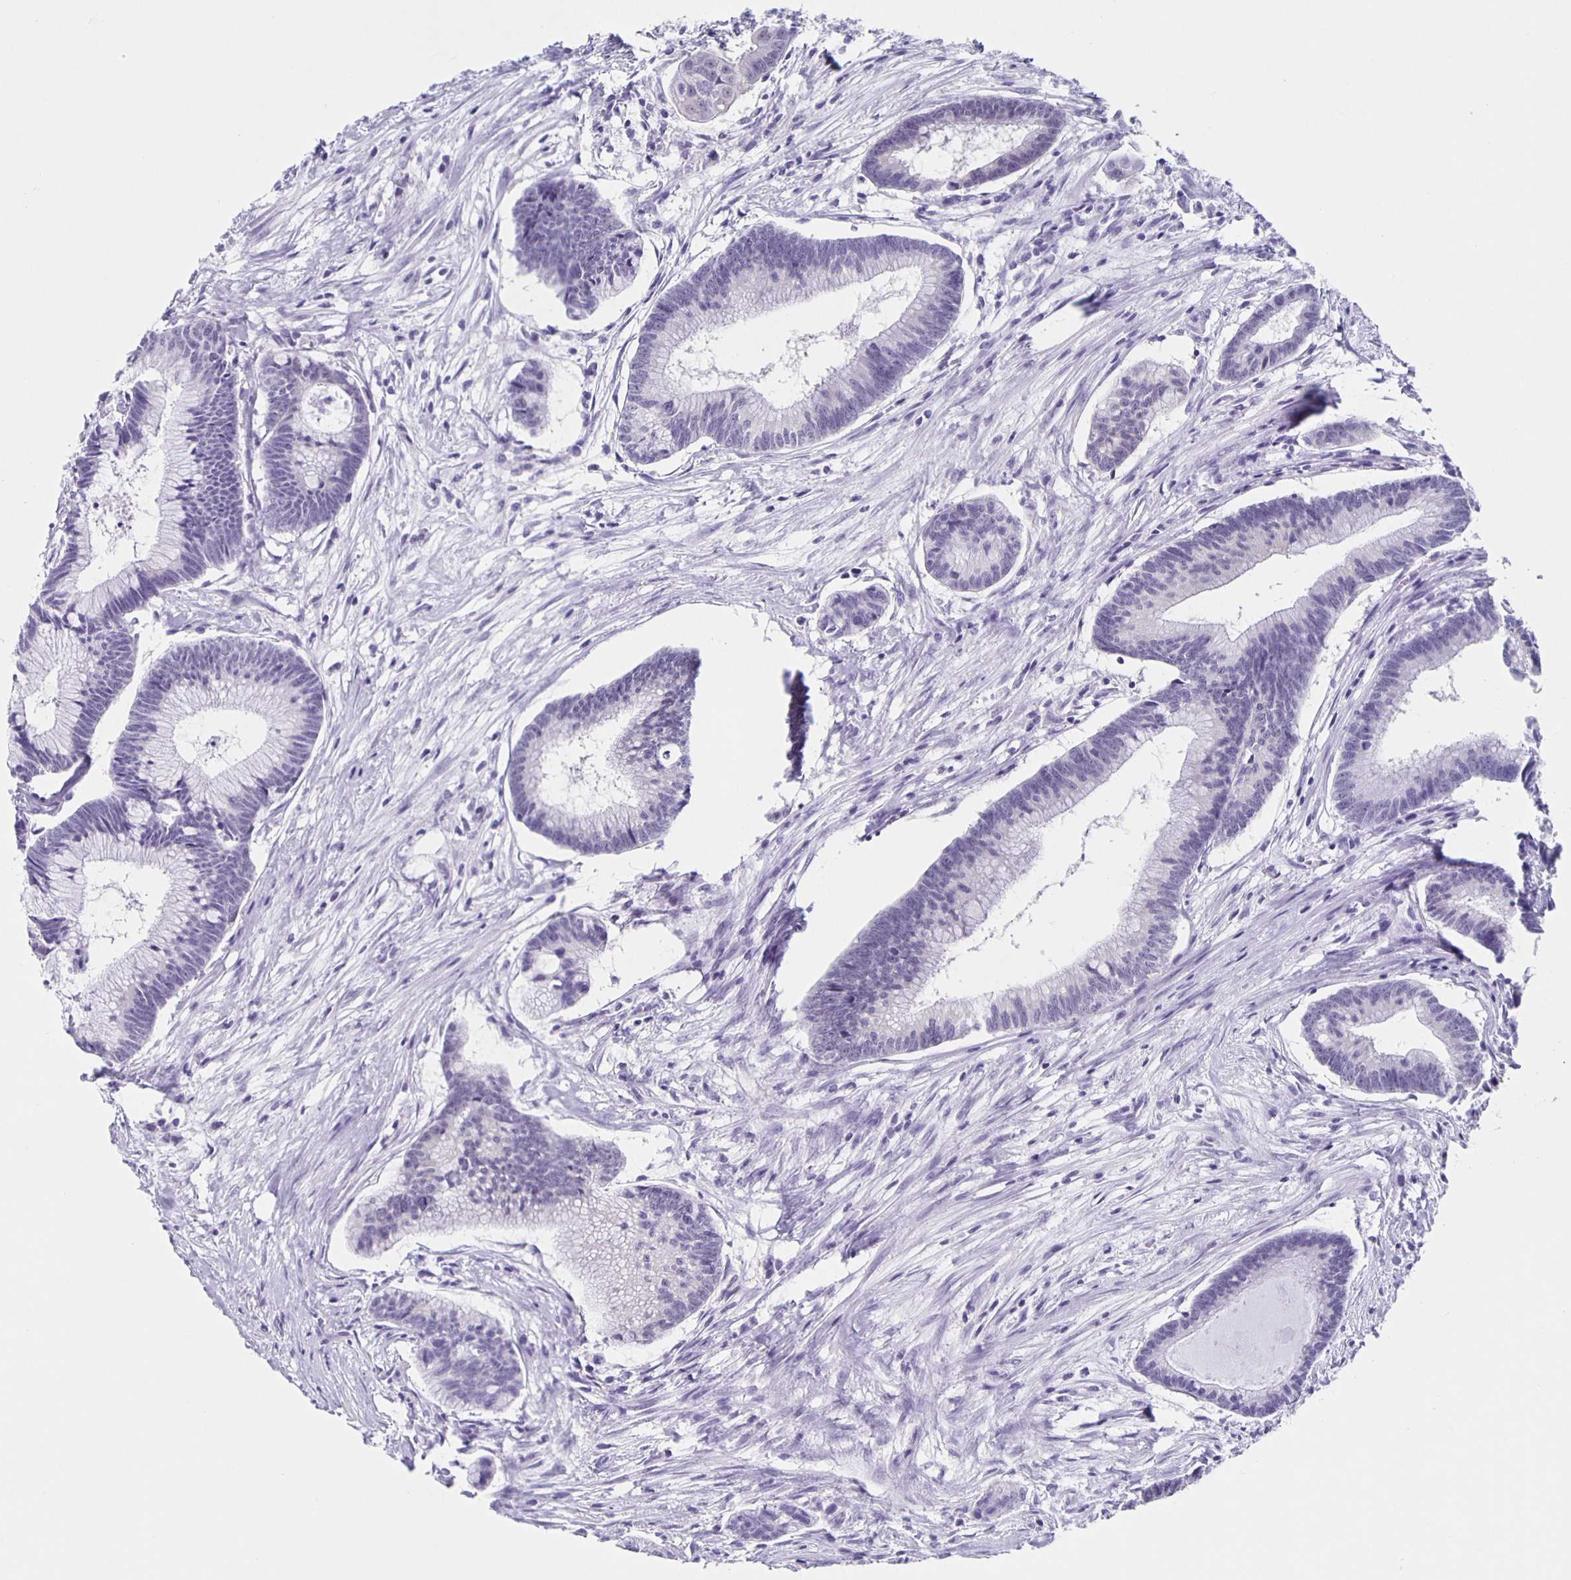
{"staining": {"intensity": "negative", "quantity": "none", "location": "none"}, "tissue": "colorectal cancer", "cell_type": "Tumor cells", "image_type": "cancer", "snomed": [{"axis": "morphology", "description": "Adenocarcinoma, NOS"}, {"axis": "topography", "description": "Colon"}], "caption": "Immunohistochemical staining of colorectal adenocarcinoma exhibits no significant positivity in tumor cells. (Brightfield microscopy of DAB (3,3'-diaminobenzidine) IHC at high magnification).", "gene": "TPPP", "patient": {"sex": "female", "age": 78}}